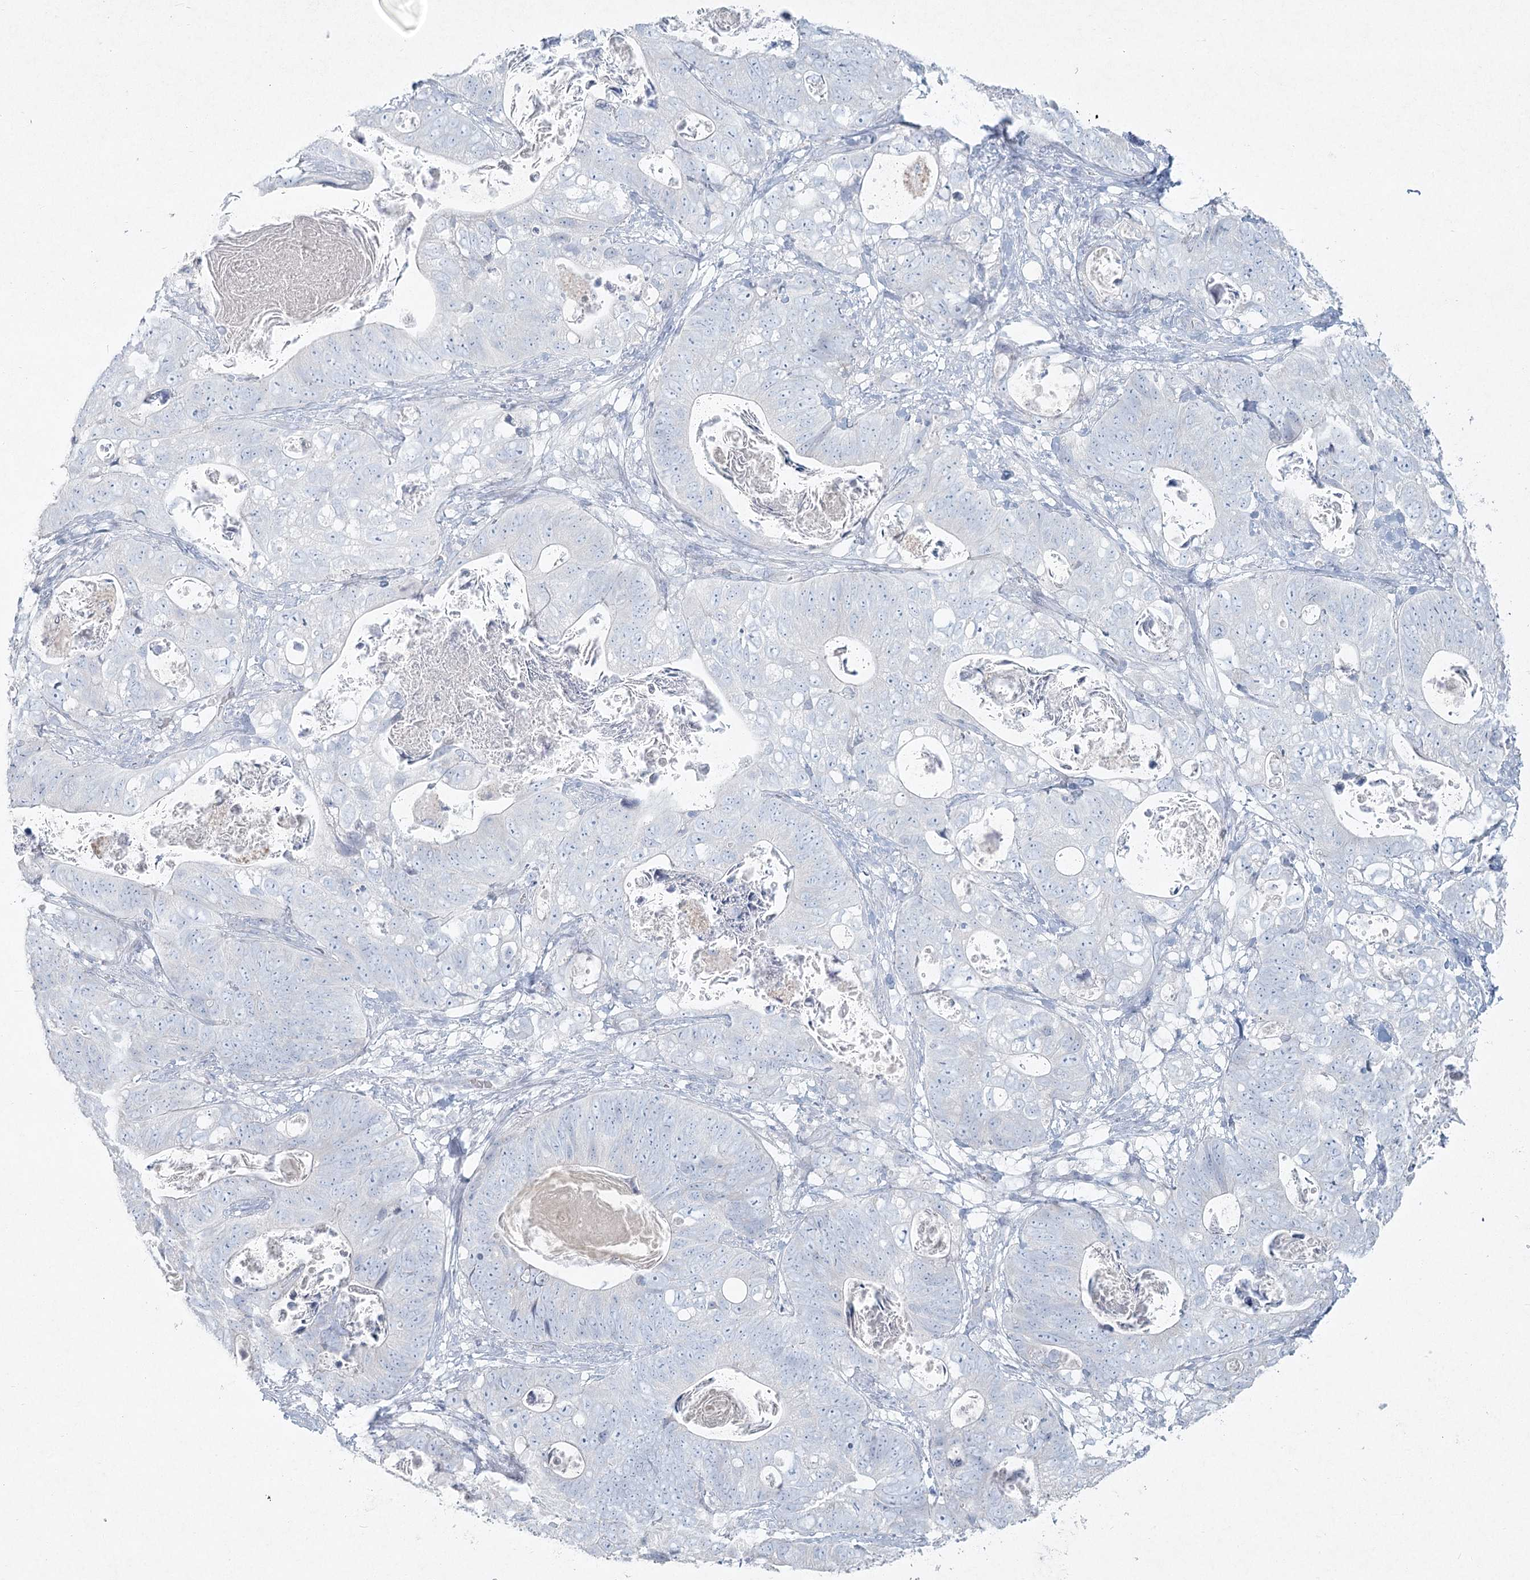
{"staining": {"intensity": "negative", "quantity": "none", "location": "none"}, "tissue": "stomach cancer", "cell_type": "Tumor cells", "image_type": "cancer", "snomed": [{"axis": "morphology", "description": "Normal tissue, NOS"}, {"axis": "morphology", "description": "Adenocarcinoma, NOS"}, {"axis": "topography", "description": "Stomach"}], "caption": "The micrograph reveals no significant positivity in tumor cells of stomach cancer.", "gene": "LRP2BP", "patient": {"sex": "female", "age": 89}}